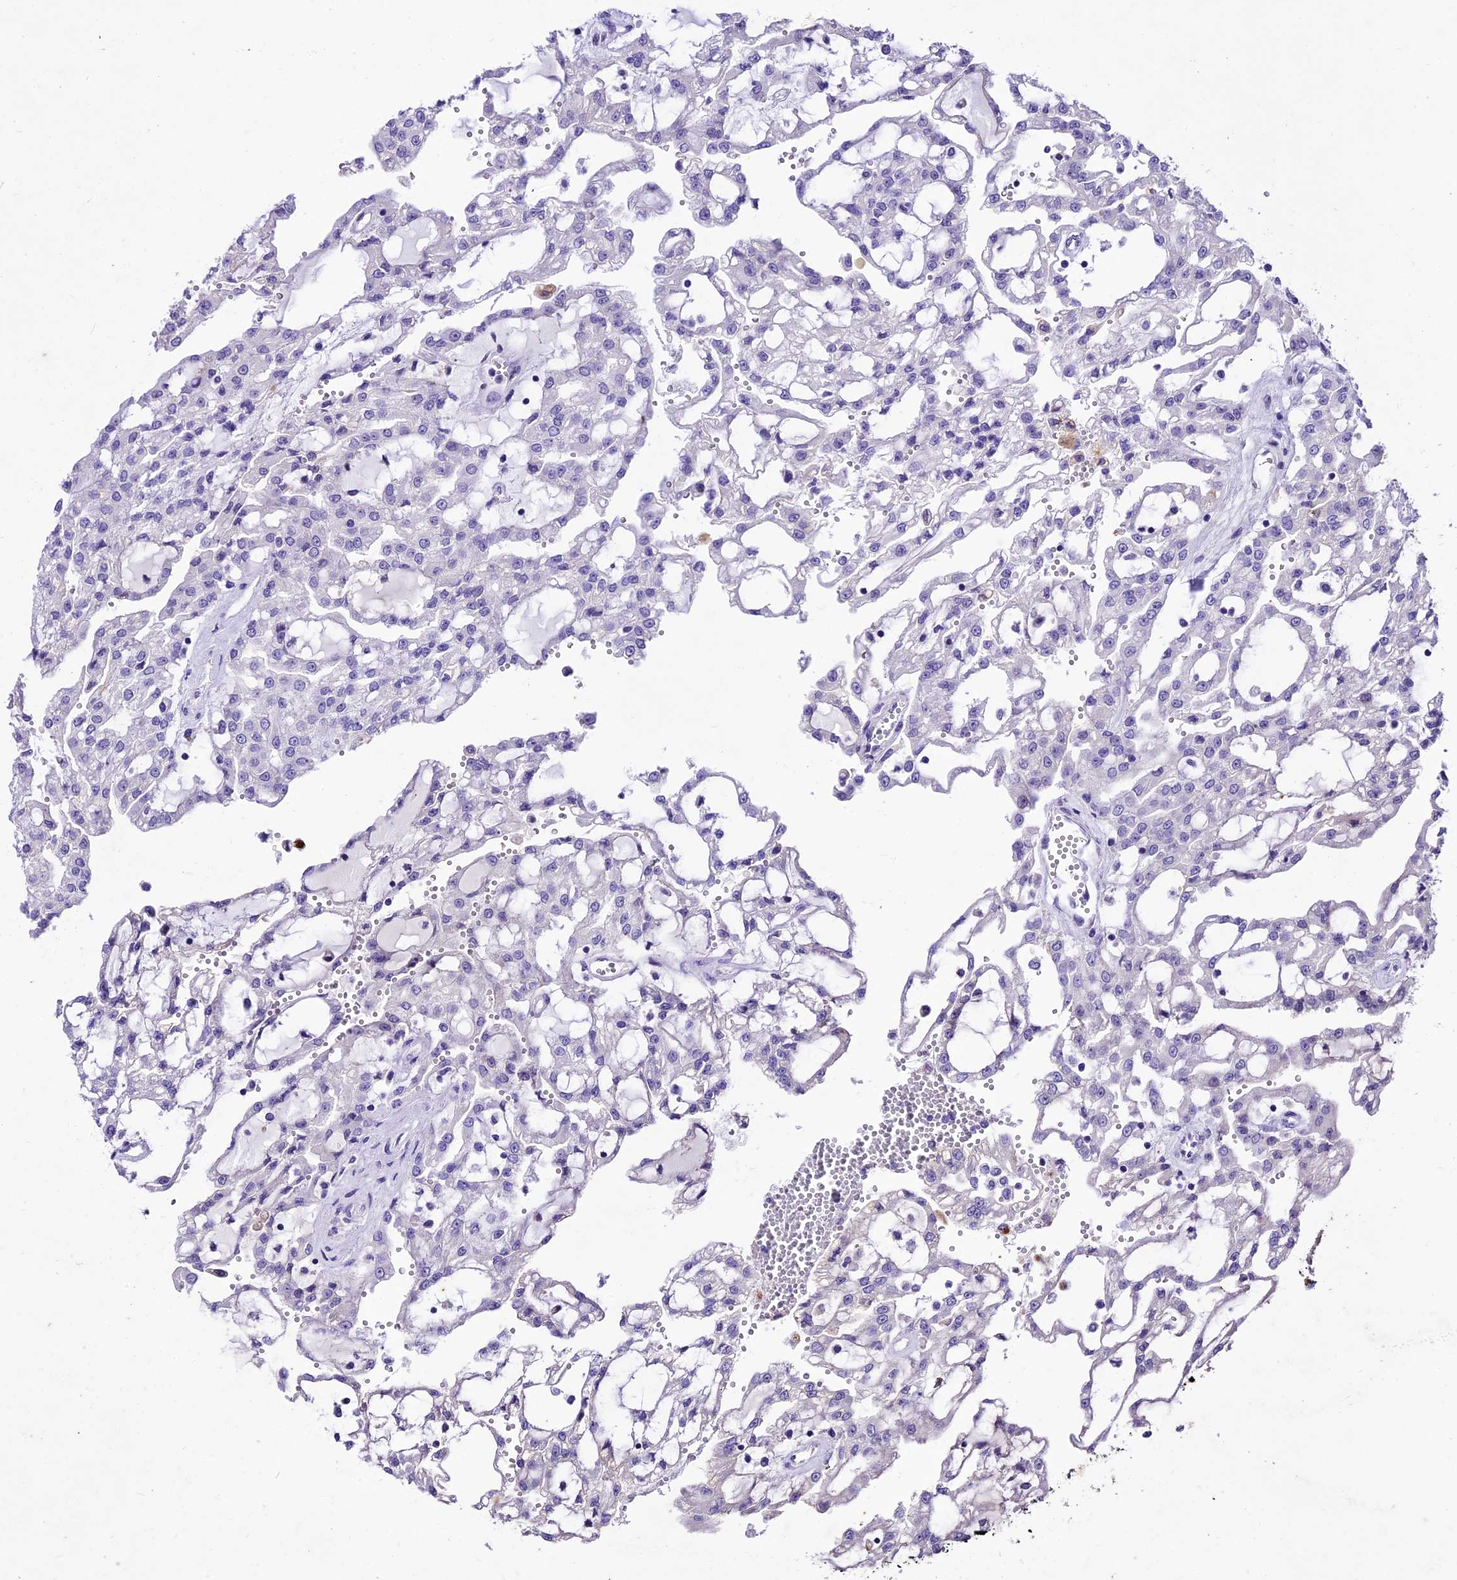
{"staining": {"intensity": "negative", "quantity": "none", "location": "none"}, "tissue": "renal cancer", "cell_type": "Tumor cells", "image_type": "cancer", "snomed": [{"axis": "morphology", "description": "Adenocarcinoma, NOS"}, {"axis": "topography", "description": "Kidney"}], "caption": "IHC micrograph of neoplastic tissue: human adenocarcinoma (renal) stained with DAB (3,3'-diaminobenzidine) reveals no significant protein expression in tumor cells. (DAB (3,3'-diaminobenzidine) immunohistochemistry visualized using brightfield microscopy, high magnification).", "gene": "IFT140", "patient": {"sex": "male", "age": 63}}